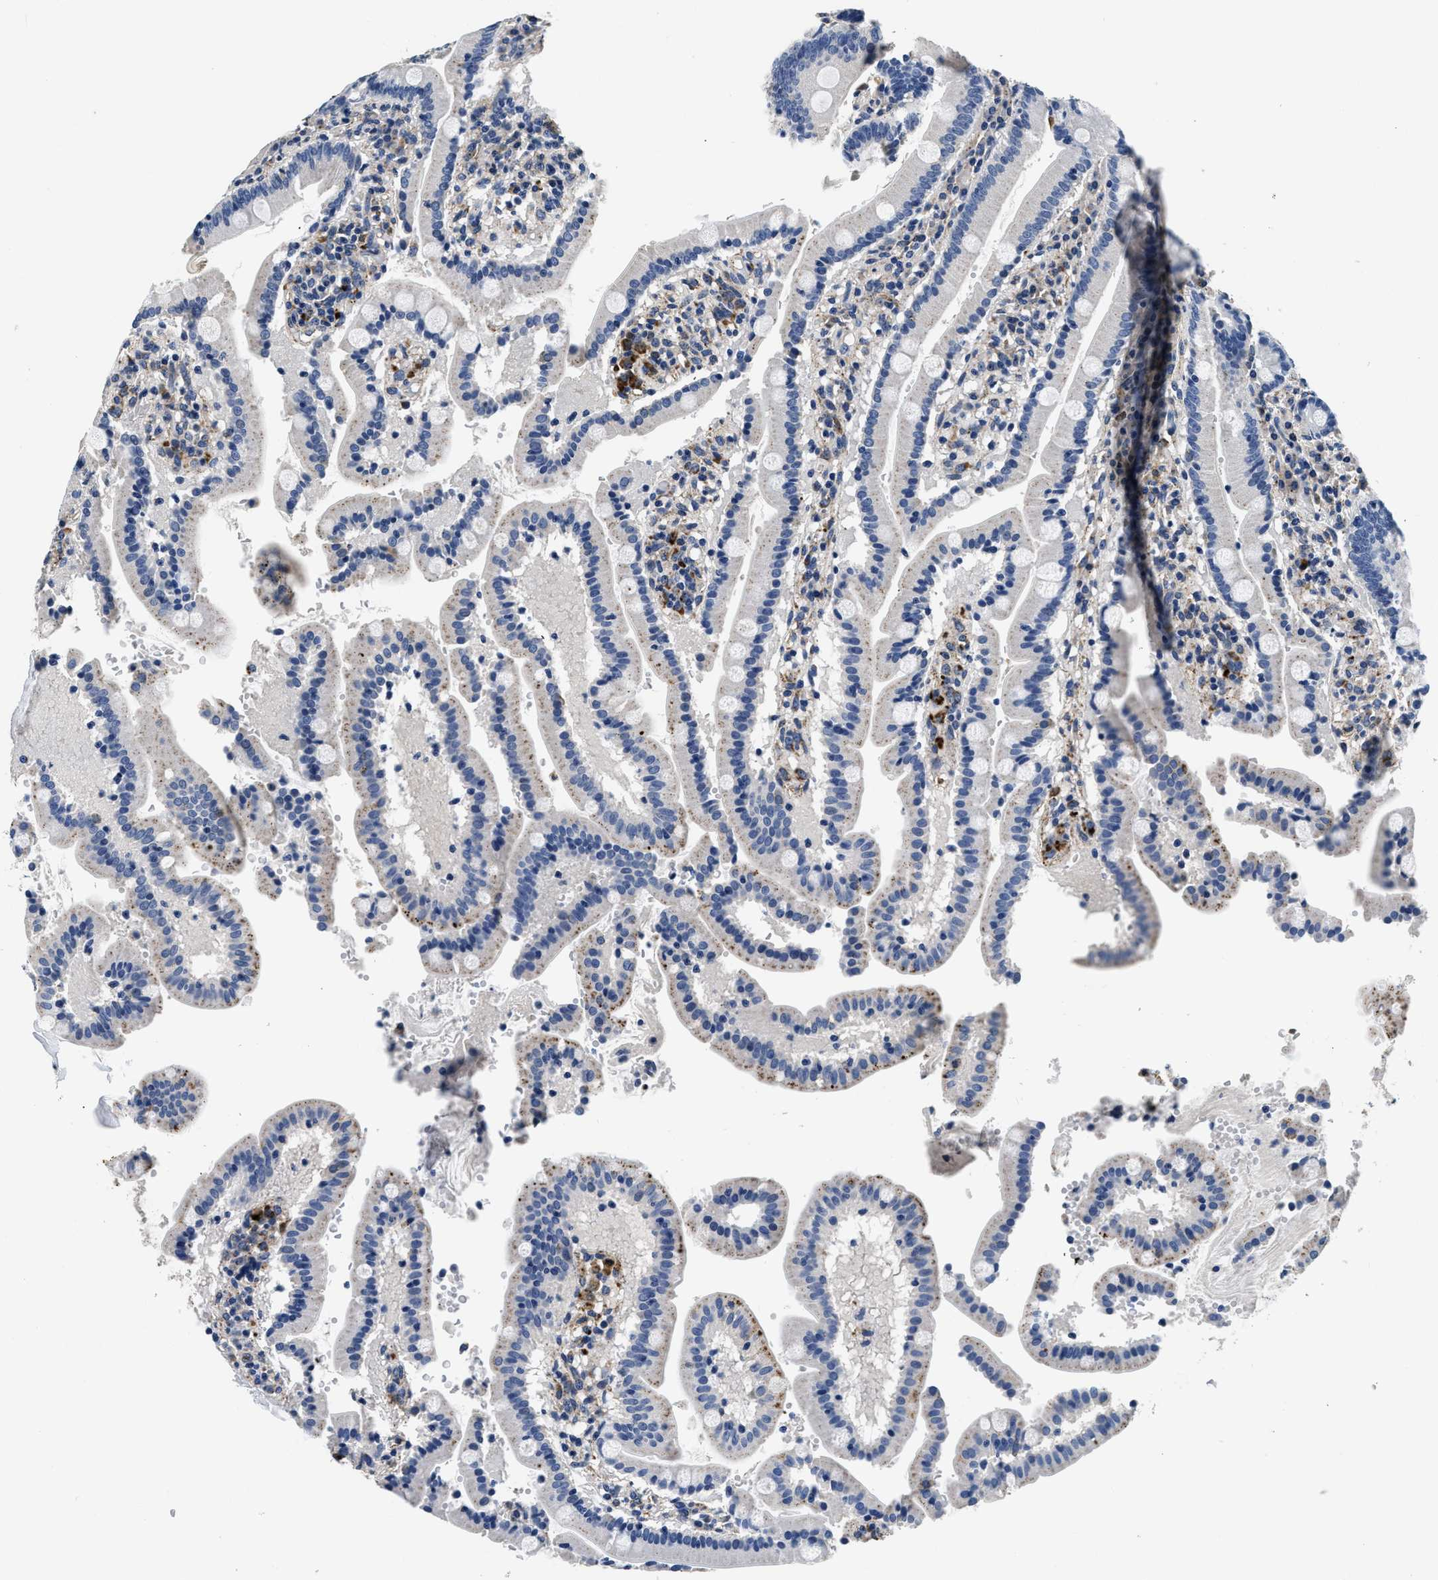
{"staining": {"intensity": "negative", "quantity": "none", "location": "none"}, "tissue": "duodenum", "cell_type": "Glandular cells", "image_type": "normal", "snomed": [{"axis": "morphology", "description": "Normal tissue, NOS"}, {"axis": "topography", "description": "Small intestine, NOS"}], "caption": "This is an immunohistochemistry micrograph of normal duodenum. There is no expression in glandular cells.", "gene": "GRN", "patient": {"sex": "female", "age": 71}}